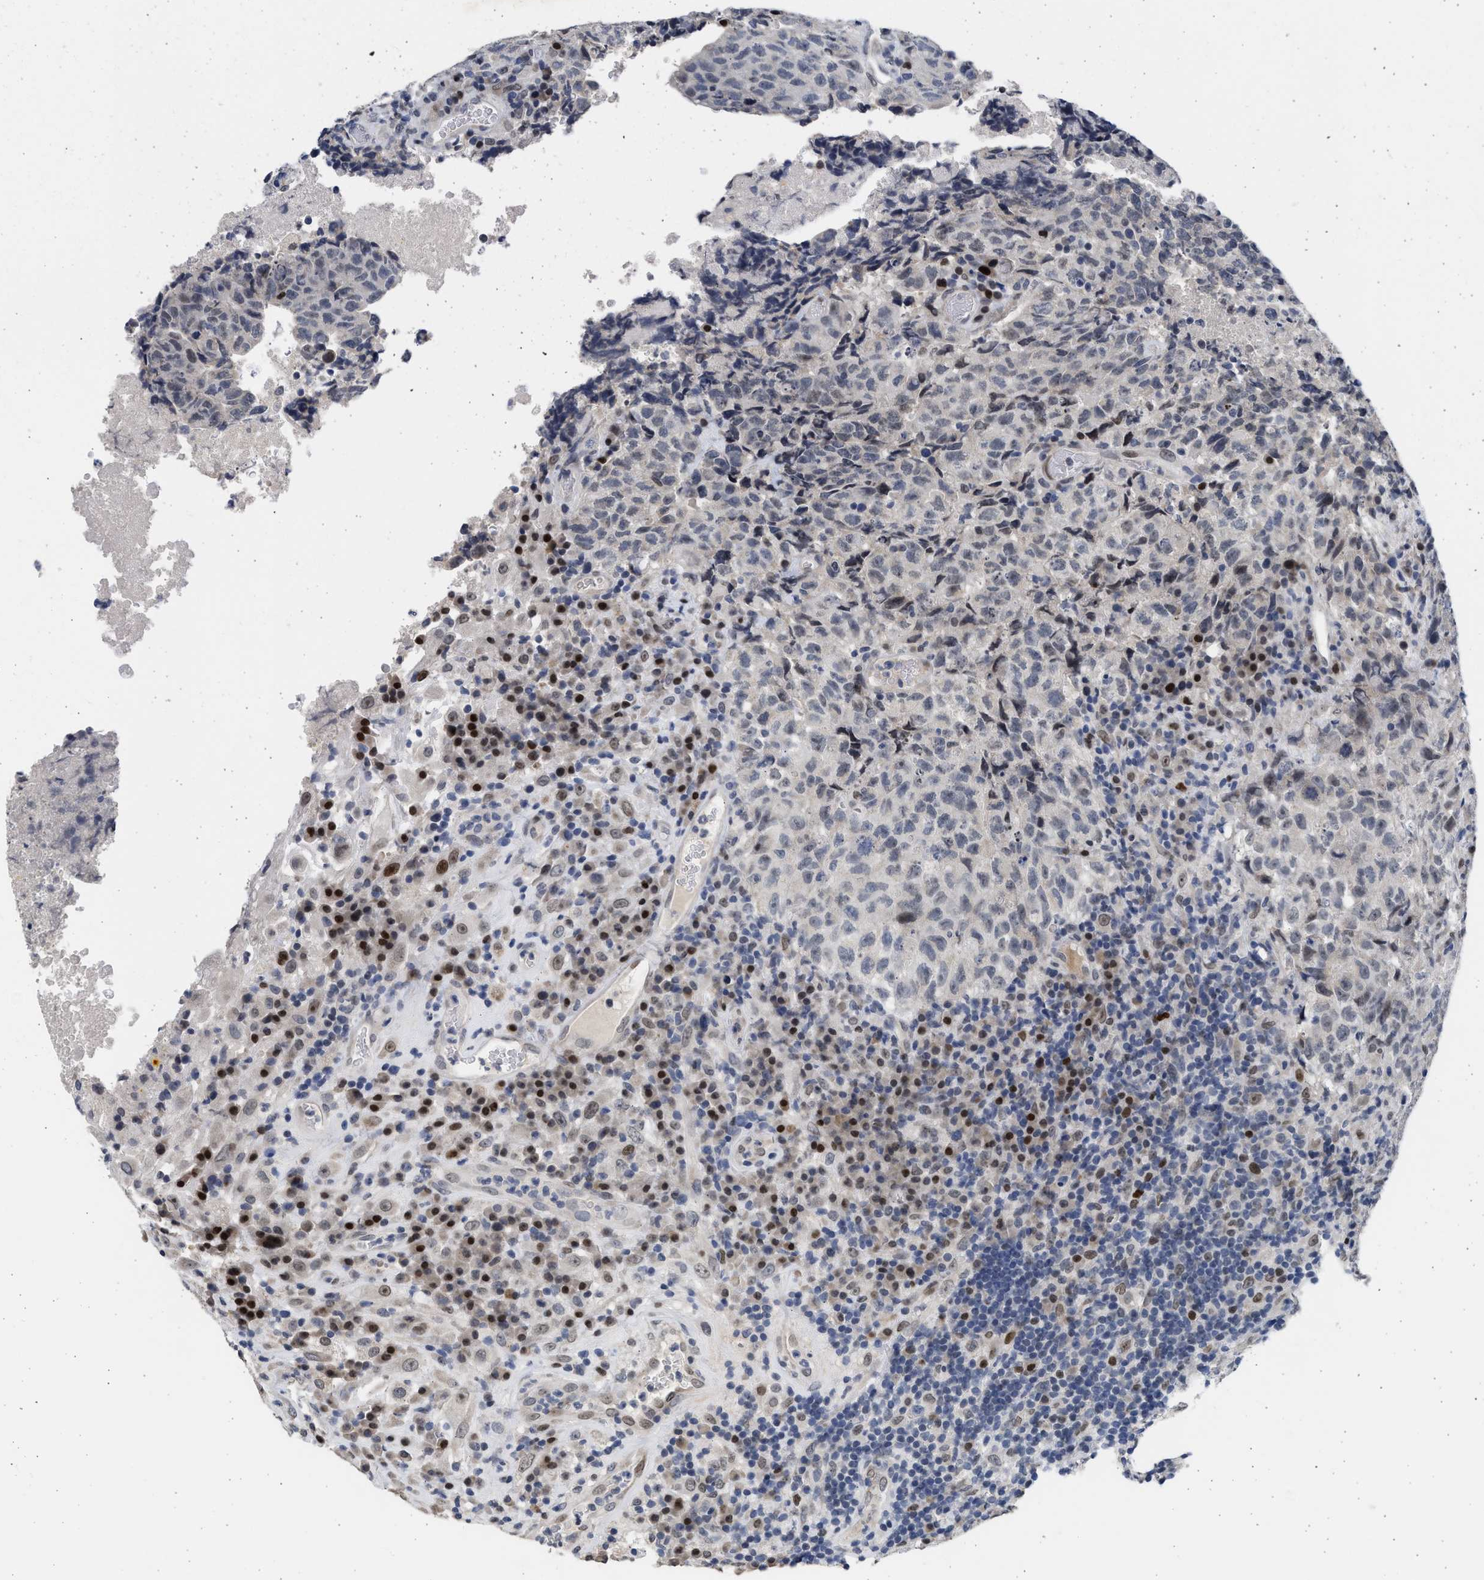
{"staining": {"intensity": "weak", "quantity": "<25%", "location": "nuclear"}, "tissue": "testis cancer", "cell_type": "Tumor cells", "image_type": "cancer", "snomed": [{"axis": "morphology", "description": "Necrosis, NOS"}, {"axis": "morphology", "description": "Carcinoma, Embryonal, NOS"}, {"axis": "topography", "description": "Testis"}], "caption": "This is an immunohistochemistry photomicrograph of human testis cancer (embryonal carcinoma). There is no staining in tumor cells.", "gene": "HMGN3", "patient": {"sex": "male", "age": 19}}